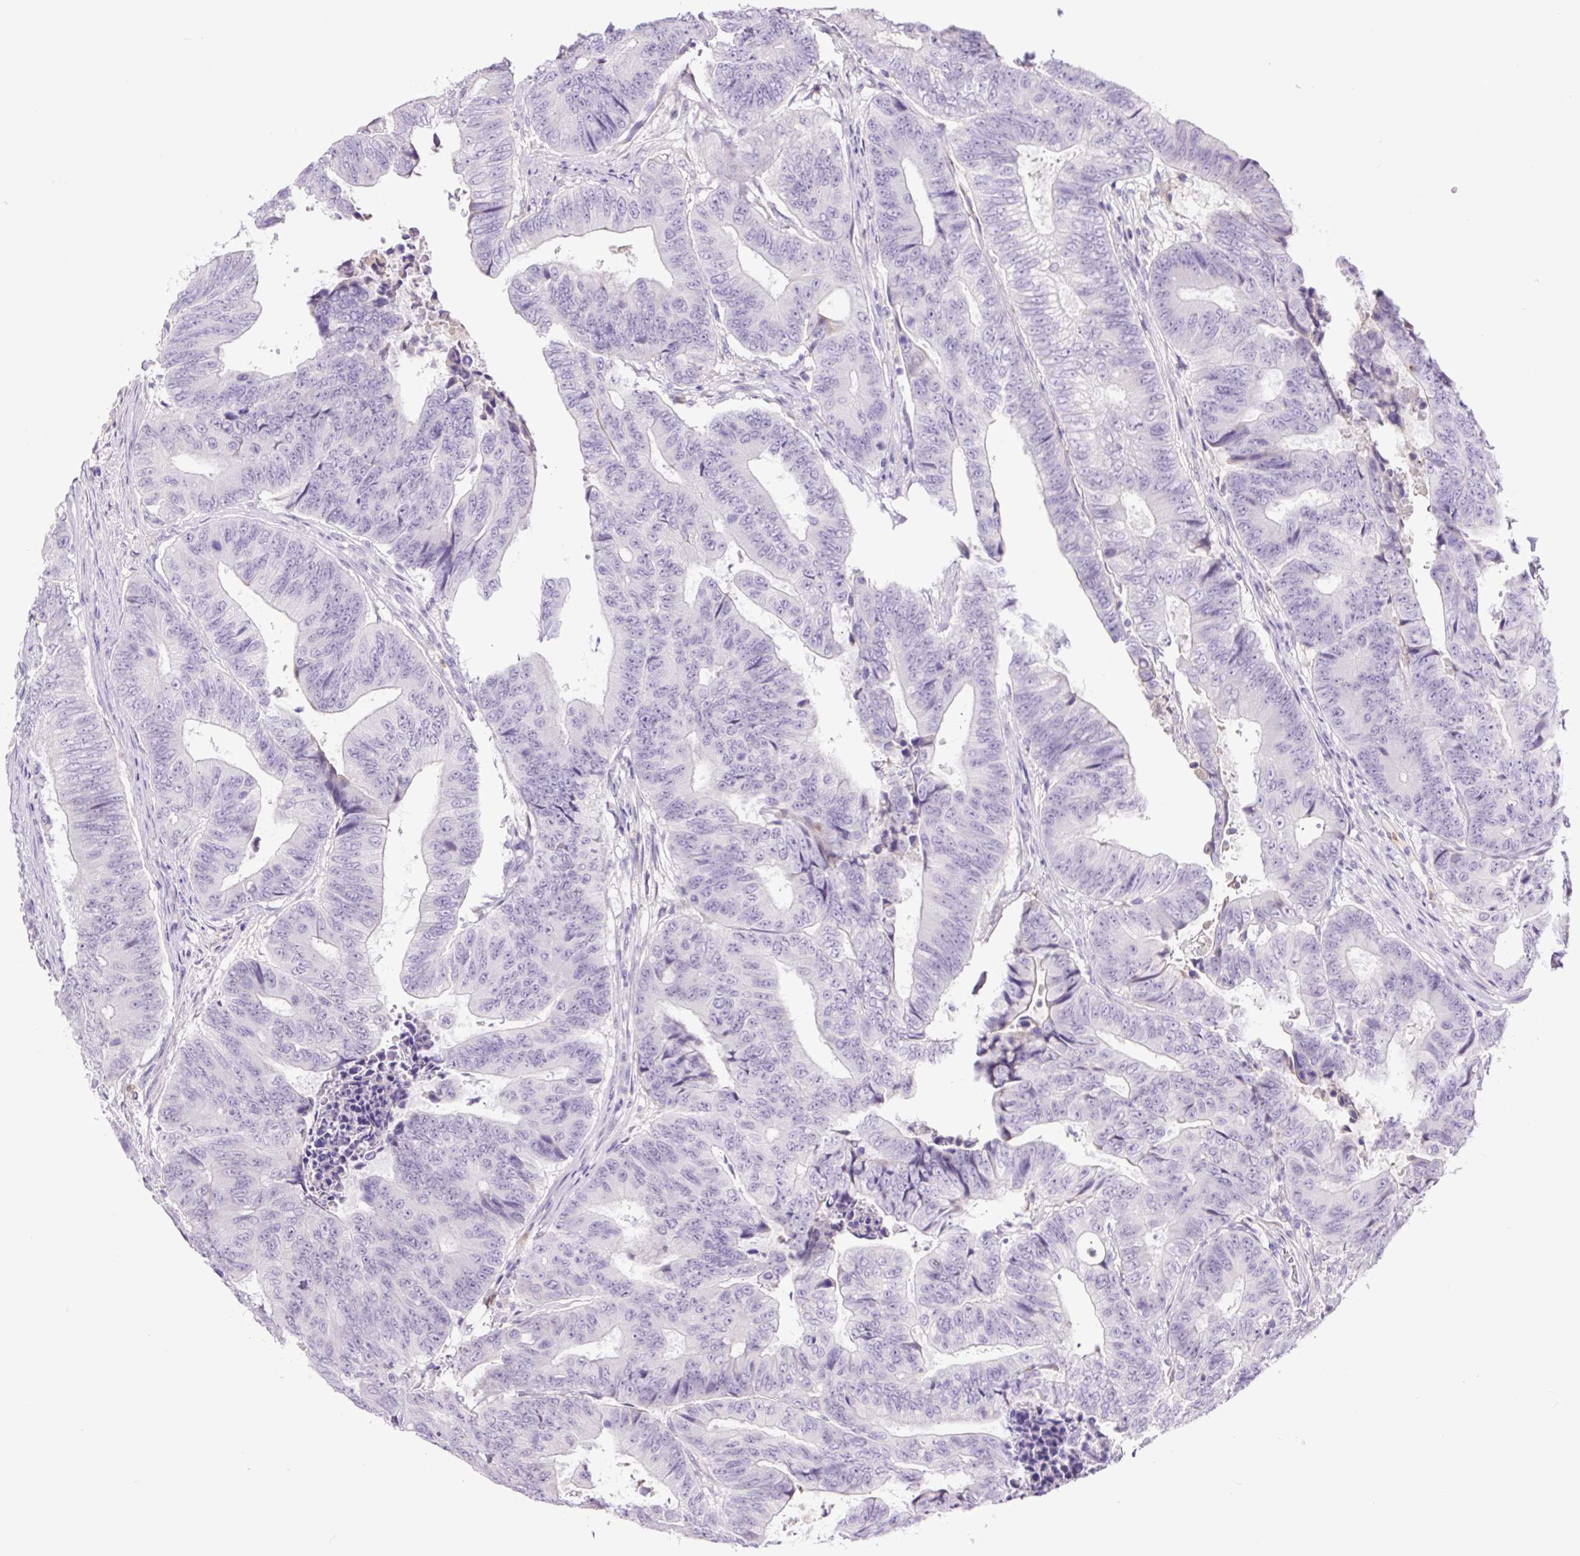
{"staining": {"intensity": "negative", "quantity": "none", "location": "none"}, "tissue": "colorectal cancer", "cell_type": "Tumor cells", "image_type": "cancer", "snomed": [{"axis": "morphology", "description": "Adenocarcinoma, NOS"}, {"axis": "topography", "description": "Colon"}], "caption": "Human colorectal cancer stained for a protein using IHC demonstrates no staining in tumor cells.", "gene": "MFSD3", "patient": {"sex": "female", "age": 48}}